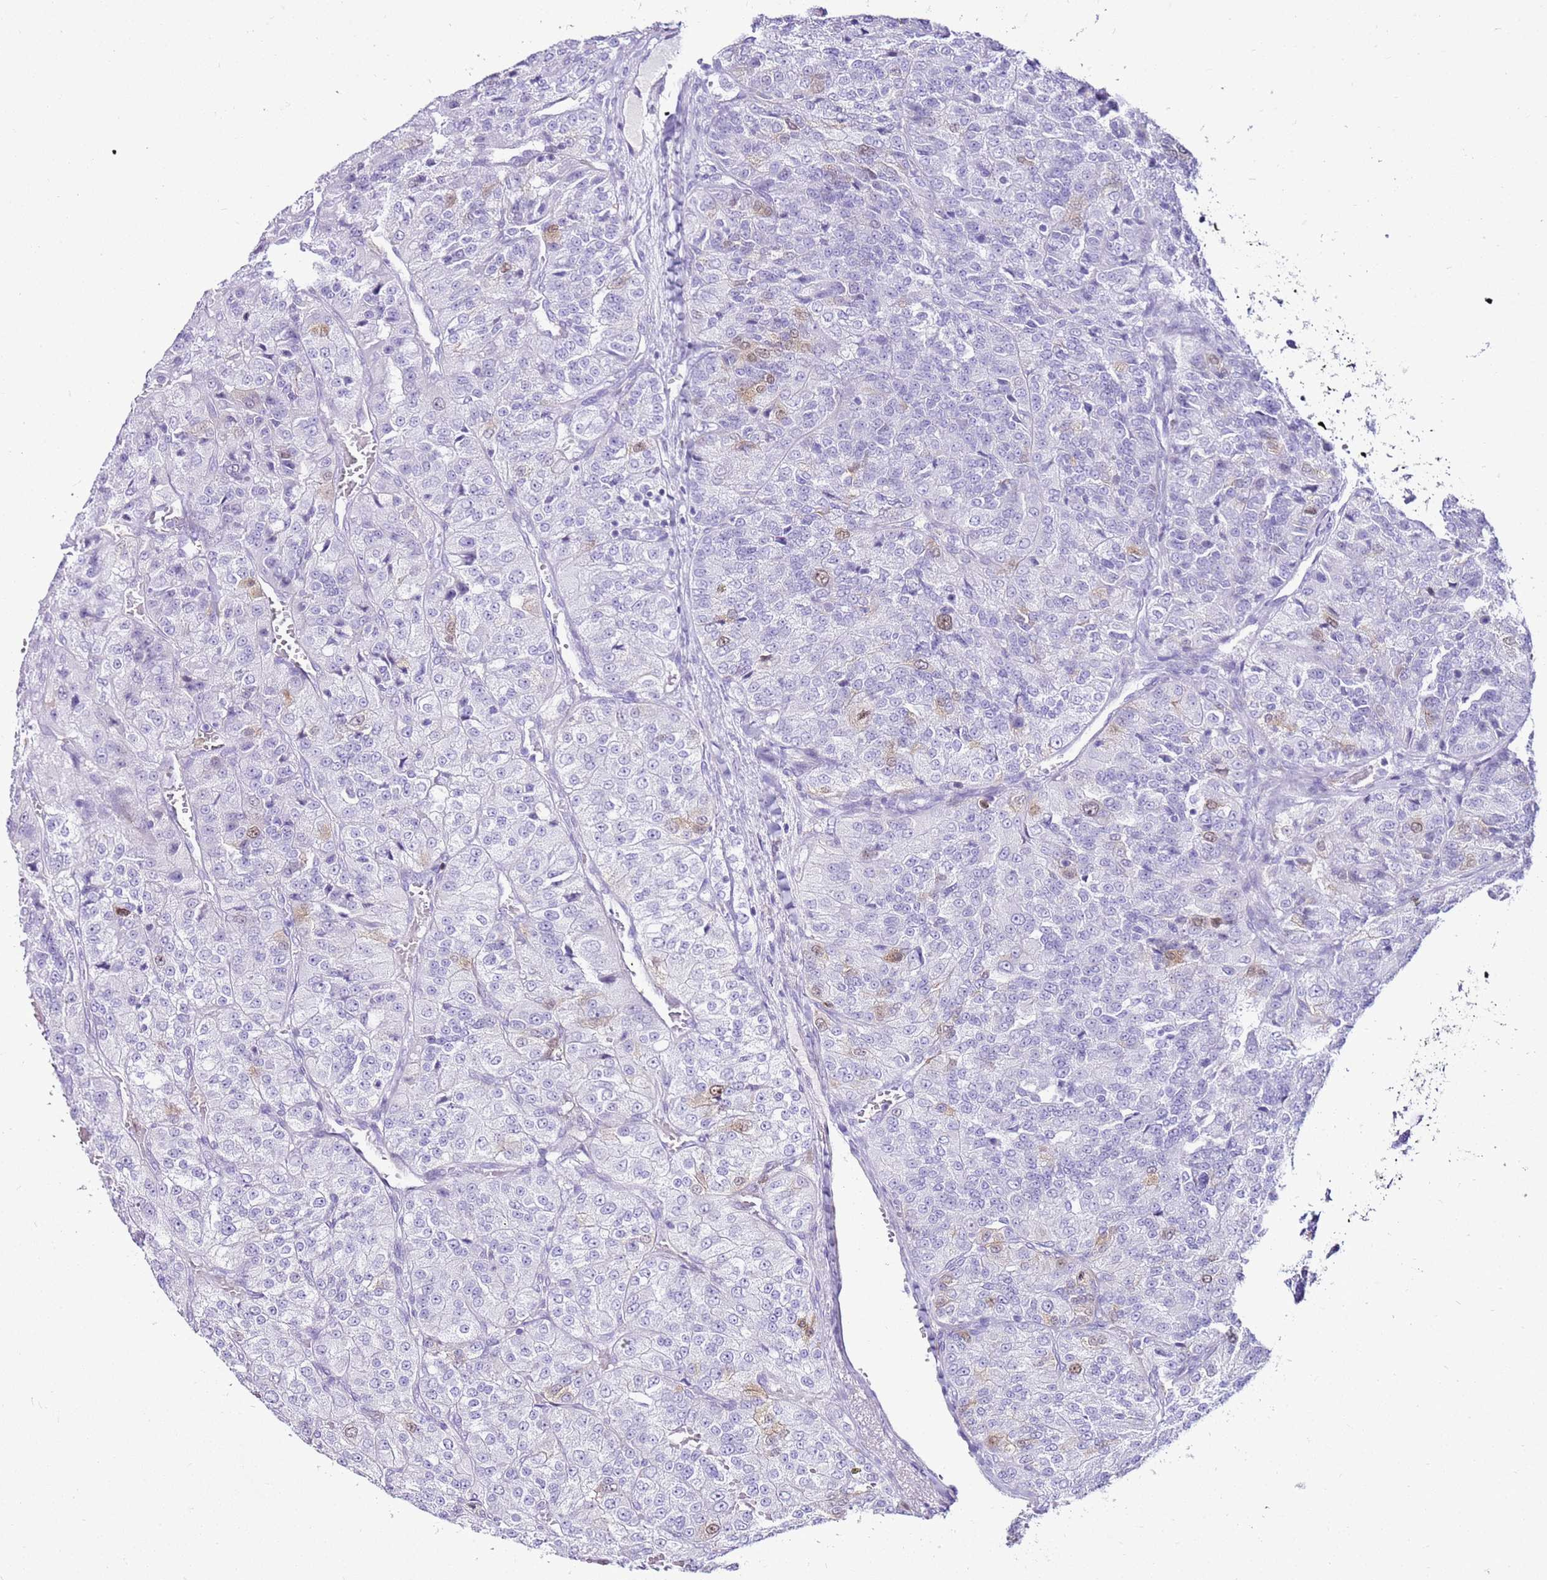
{"staining": {"intensity": "negative", "quantity": "none", "location": "none"}, "tissue": "renal cancer", "cell_type": "Tumor cells", "image_type": "cancer", "snomed": [{"axis": "morphology", "description": "Adenocarcinoma, NOS"}, {"axis": "topography", "description": "Kidney"}], "caption": "This photomicrograph is of adenocarcinoma (renal) stained with immunohistochemistry (IHC) to label a protein in brown with the nuclei are counter-stained blue. There is no expression in tumor cells. The staining is performed using DAB brown chromogen with nuclei counter-stained in using hematoxylin.", "gene": "SPC25", "patient": {"sex": "female", "age": 63}}